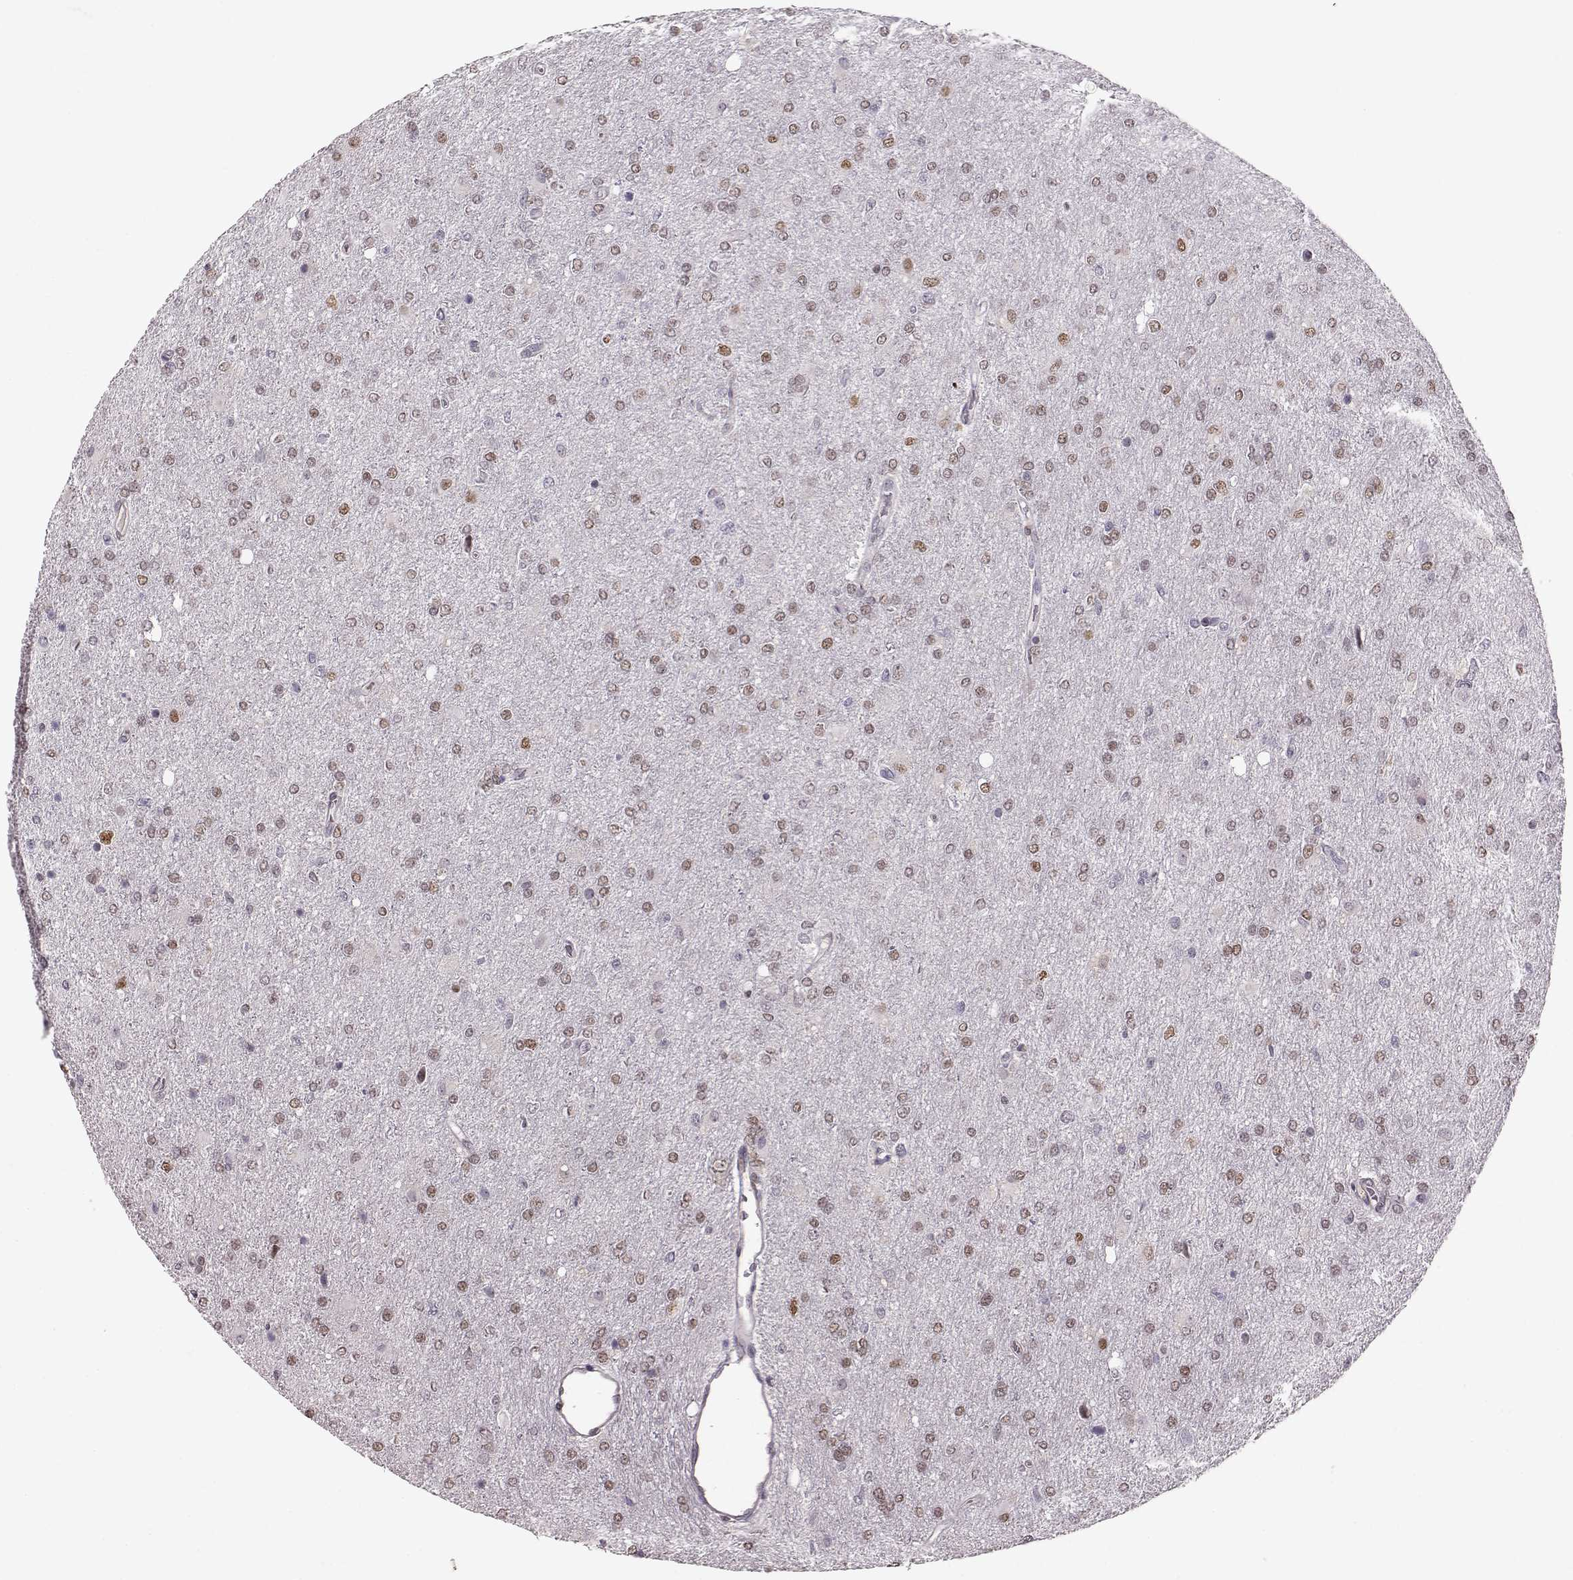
{"staining": {"intensity": "moderate", "quantity": "25%-75%", "location": "nuclear"}, "tissue": "glioma", "cell_type": "Tumor cells", "image_type": "cancer", "snomed": [{"axis": "morphology", "description": "Glioma, malignant, High grade"}, {"axis": "topography", "description": "Cerebral cortex"}], "caption": "Protein expression analysis of glioma exhibits moderate nuclear positivity in about 25%-75% of tumor cells. (Brightfield microscopy of DAB IHC at high magnification).", "gene": "KLF6", "patient": {"sex": "male", "age": 70}}